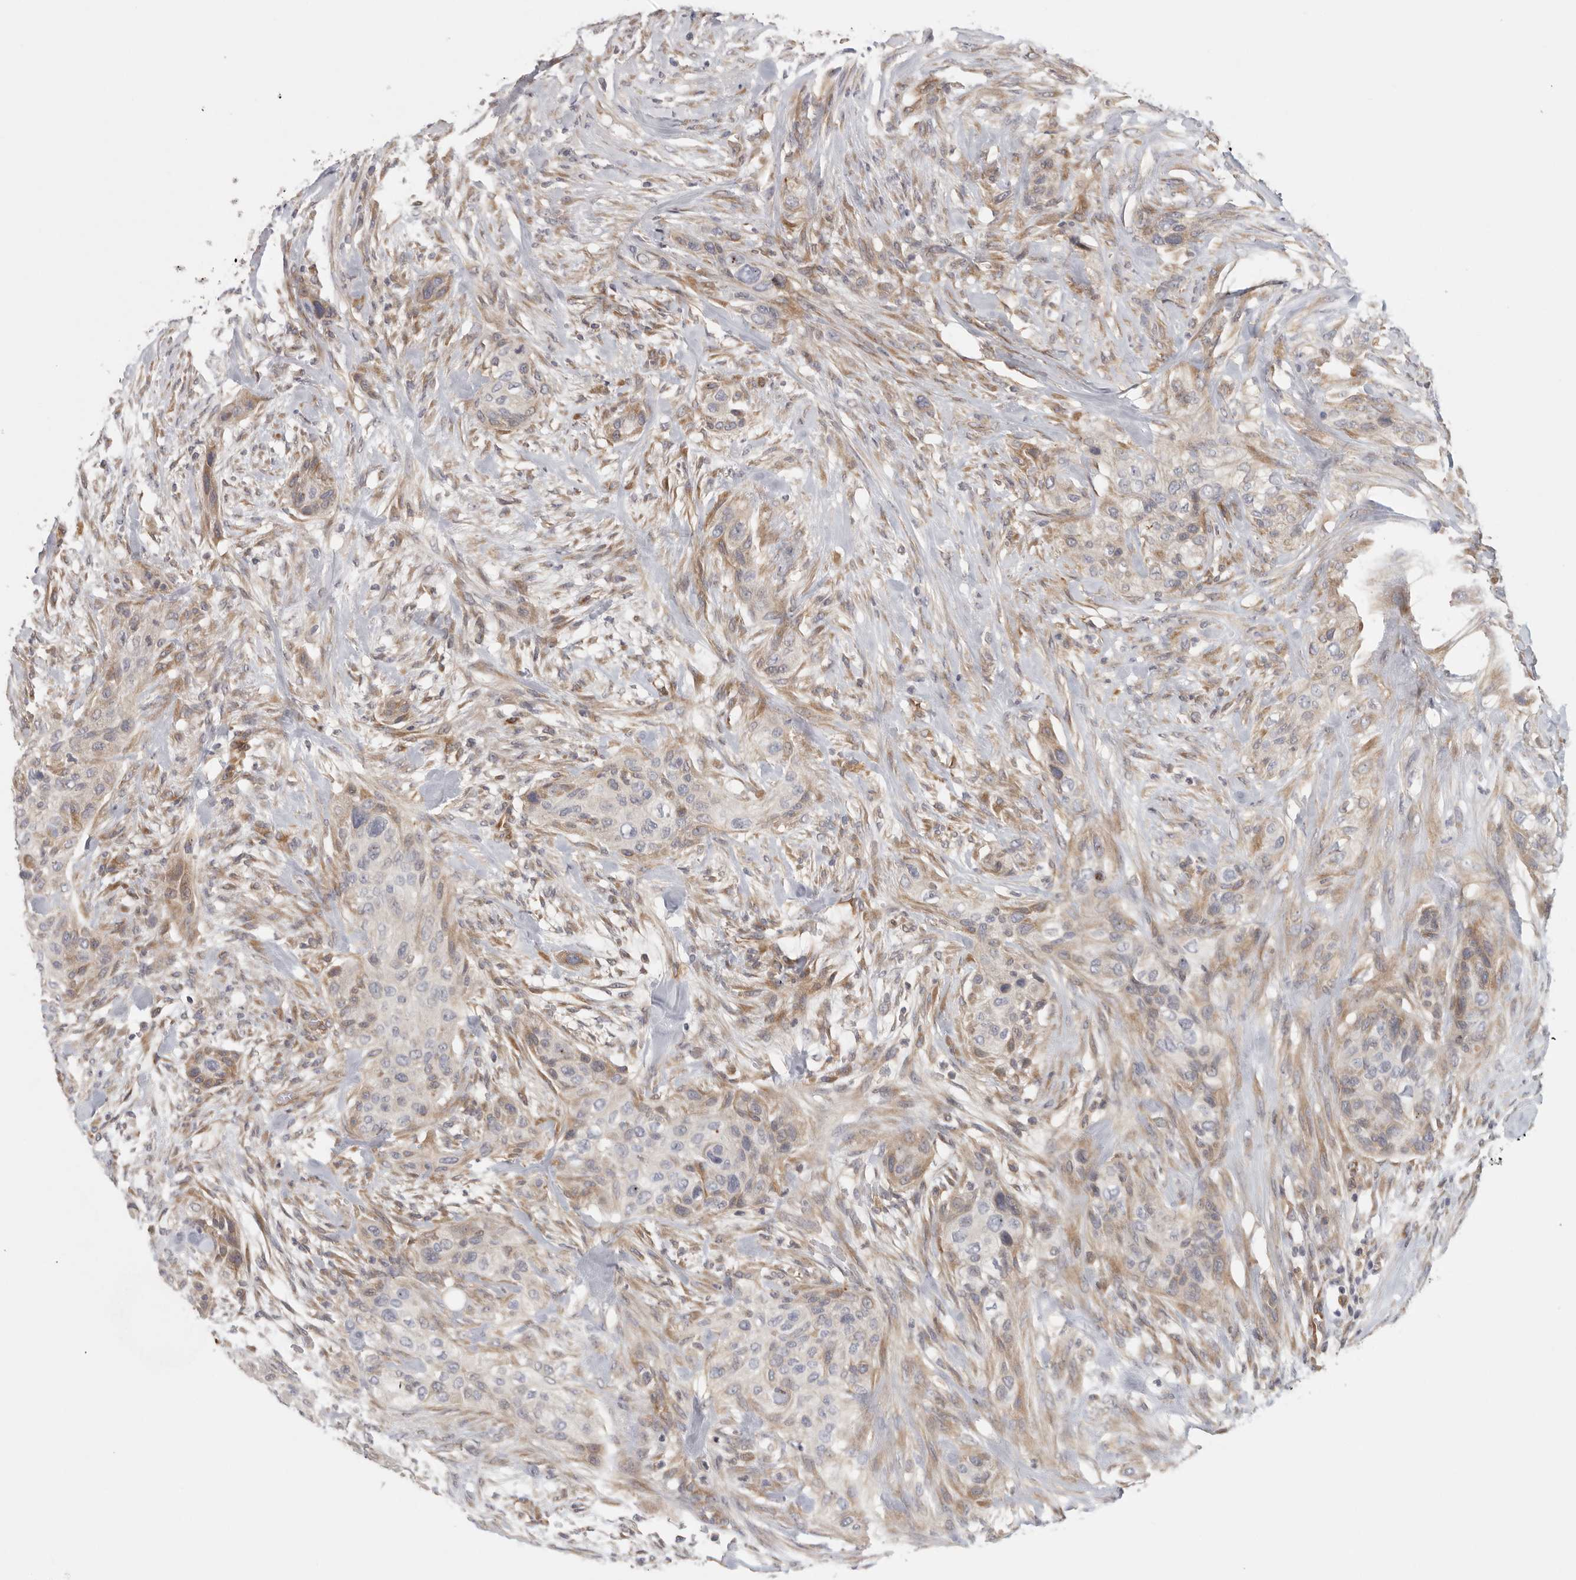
{"staining": {"intensity": "weak", "quantity": "<25%", "location": "cytoplasmic/membranous"}, "tissue": "urothelial cancer", "cell_type": "Tumor cells", "image_type": "cancer", "snomed": [{"axis": "morphology", "description": "Urothelial carcinoma, High grade"}, {"axis": "topography", "description": "Urinary bladder"}], "caption": "The immunohistochemistry (IHC) histopathology image has no significant expression in tumor cells of high-grade urothelial carcinoma tissue.", "gene": "BCAP29", "patient": {"sex": "male", "age": 35}}